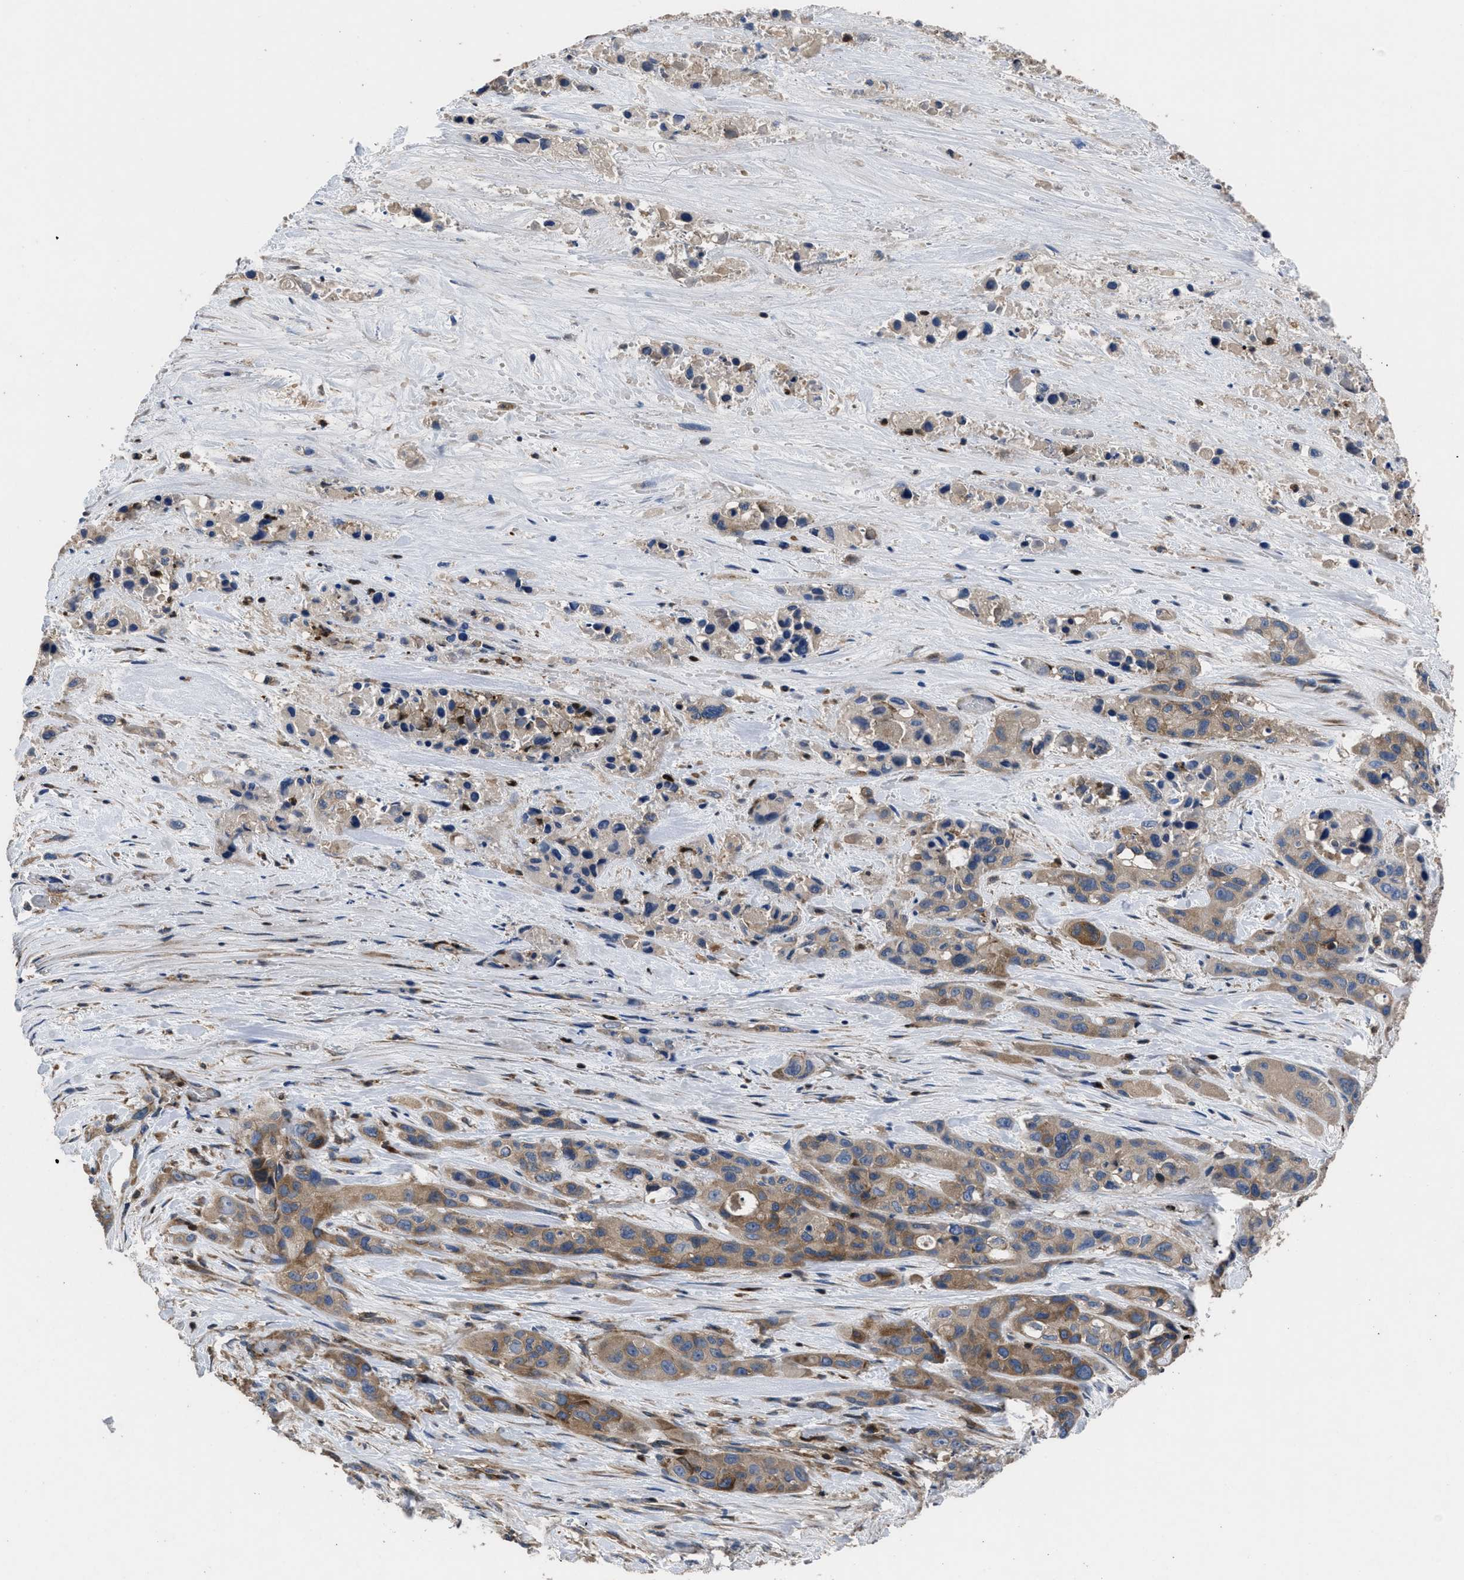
{"staining": {"intensity": "moderate", "quantity": ">75%", "location": "cytoplasmic/membranous"}, "tissue": "pancreatic cancer", "cell_type": "Tumor cells", "image_type": "cancer", "snomed": [{"axis": "morphology", "description": "Adenocarcinoma, NOS"}, {"axis": "topography", "description": "Pancreas"}], "caption": "Moderate cytoplasmic/membranous positivity for a protein is present in about >75% of tumor cells of pancreatic cancer using immunohistochemistry.", "gene": "YBEY", "patient": {"sex": "male", "age": 53}}